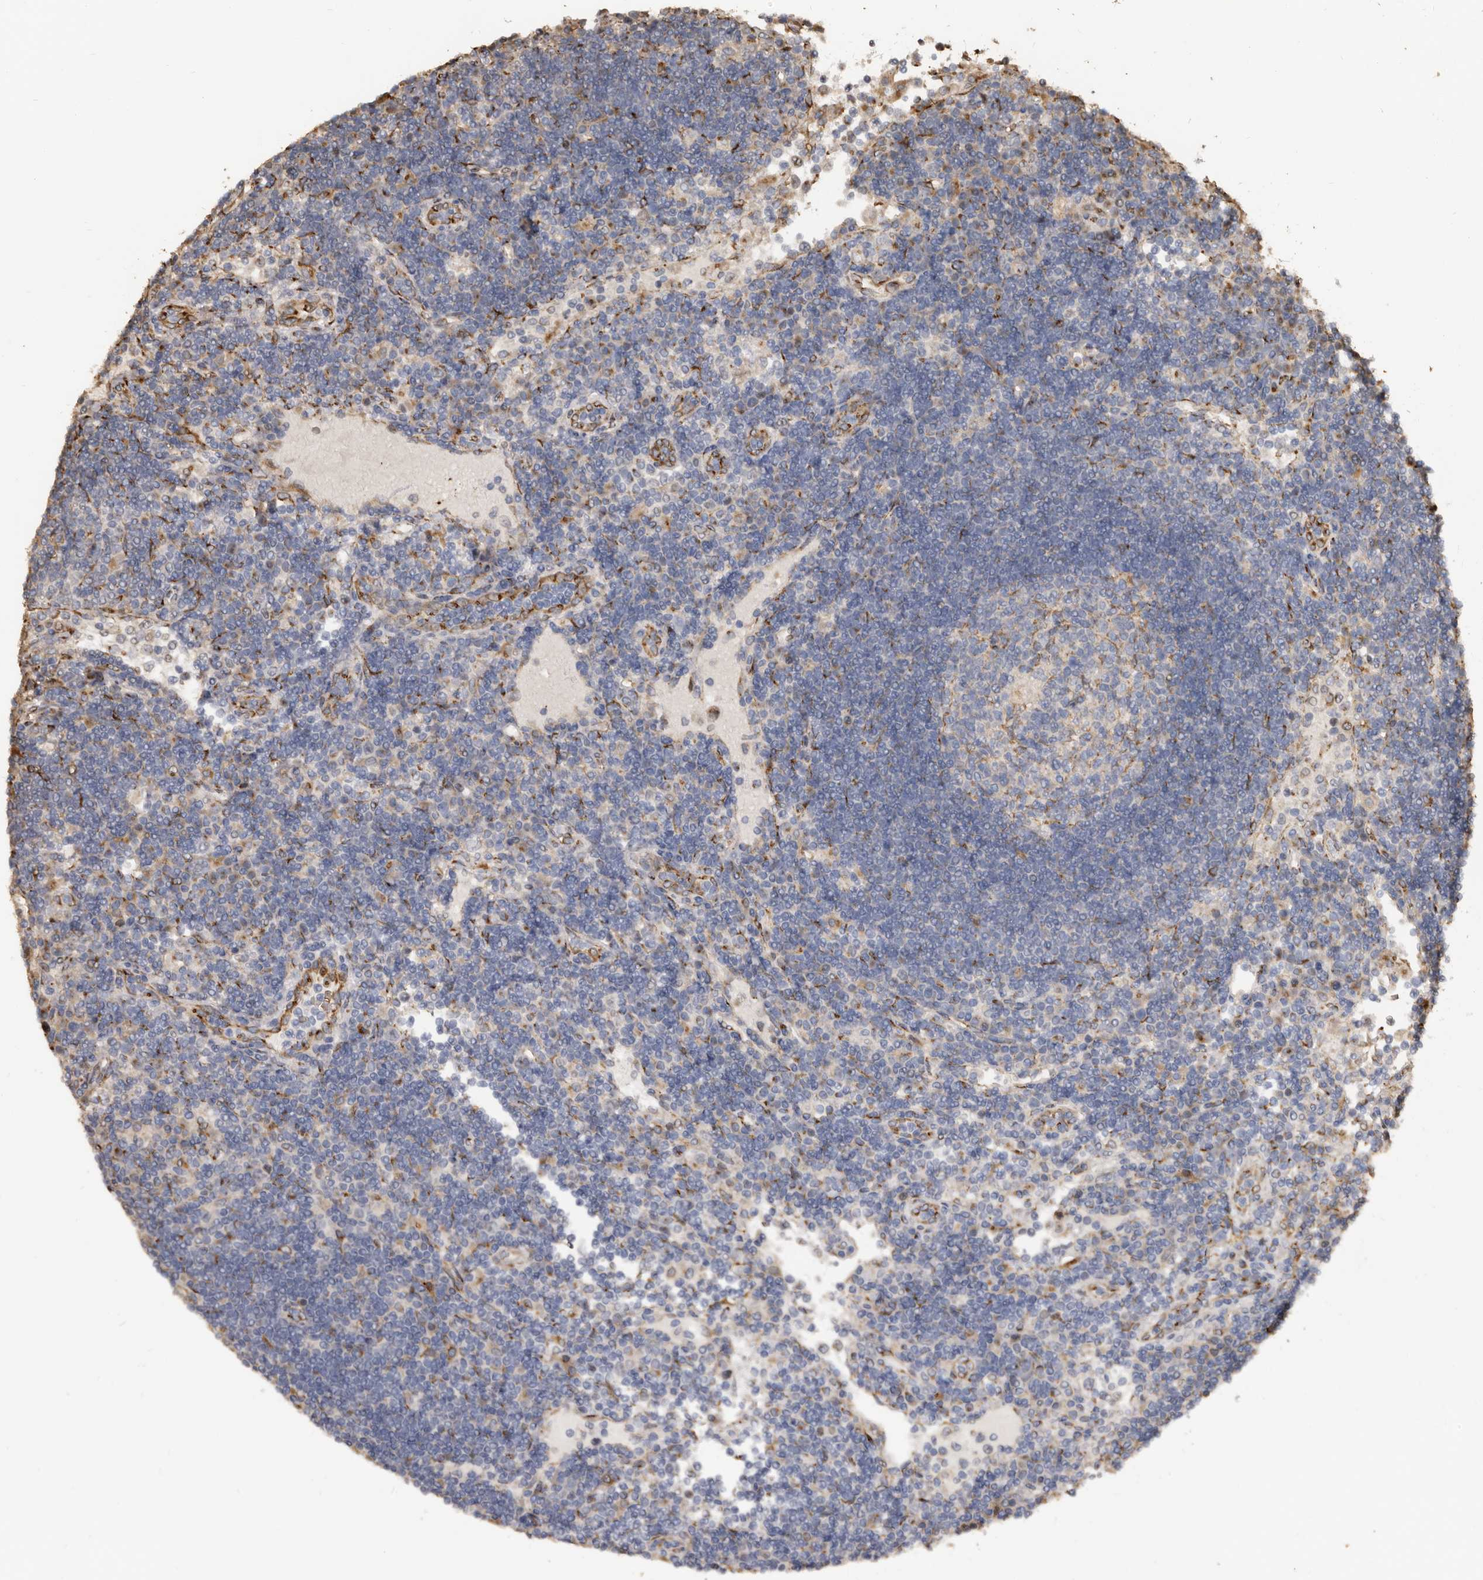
{"staining": {"intensity": "negative", "quantity": "none", "location": "none"}, "tissue": "lymph node", "cell_type": "Germinal center cells", "image_type": "normal", "snomed": [{"axis": "morphology", "description": "Normal tissue, NOS"}, {"axis": "topography", "description": "Lymph node"}], "caption": "This is a photomicrograph of immunohistochemistry (IHC) staining of benign lymph node, which shows no expression in germinal center cells. Nuclei are stained in blue.", "gene": "ENTREP1", "patient": {"sex": "female", "age": 53}}